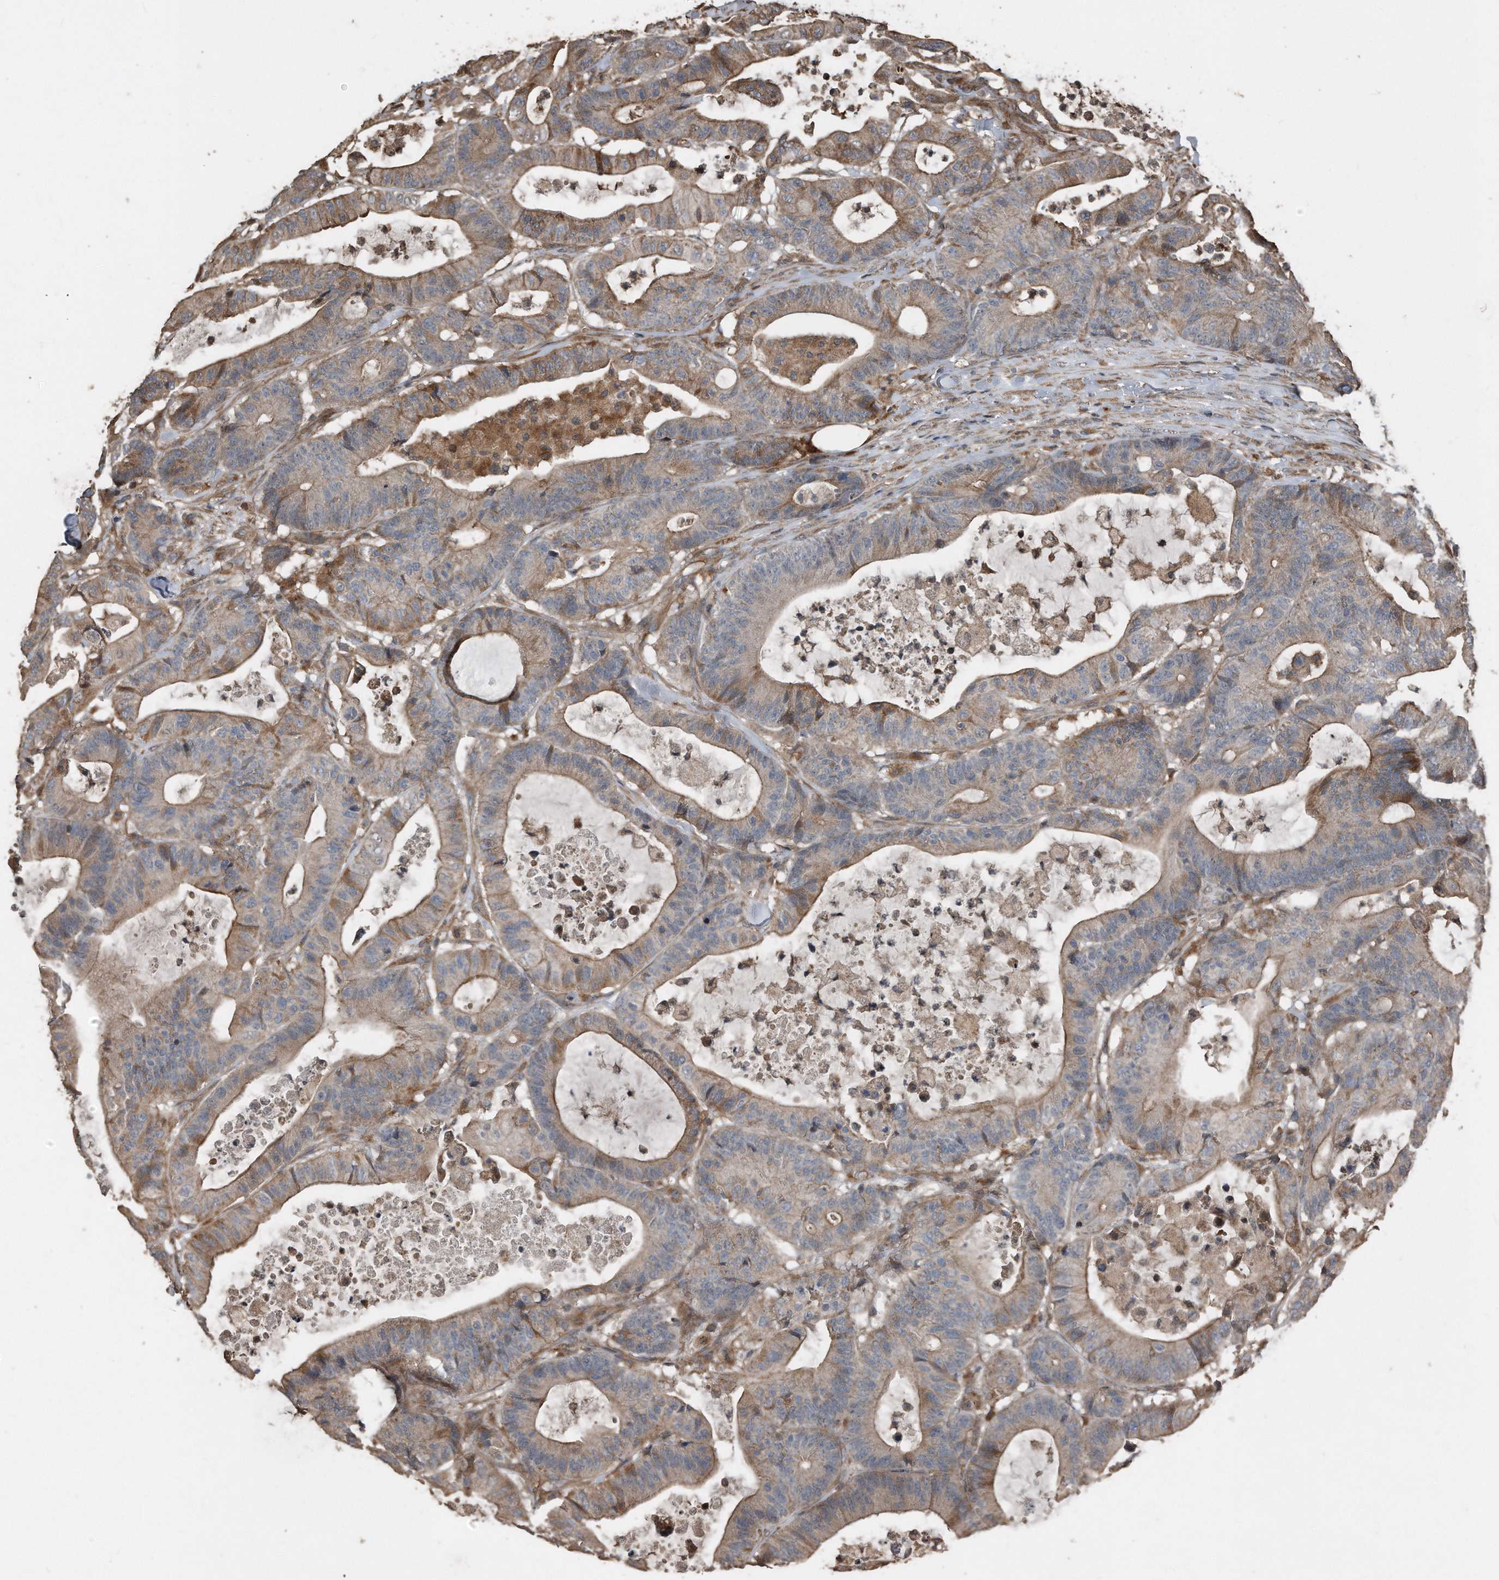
{"staining": {"intensity": "moderate", "quantity": "25%-75%", "location": "cytoplasmic/membranous"}, "tissue": "colorectal cancer", "cell_type": "Tumor cells", "image_type": "cancer", "snomed": [{"axis": "morphology", "description": "Adenocarcinoma, NOS"}, {"axis": "topography", "description": "Colon"}], "caption": "Tumor cells reveal medium levels of moderate cytoplasmic/membranous expression in about 25%-75% of cells in human adenocarcinoma (colorectal). The protein is stained brown, and the nuclei are stained in blue (DAB IHC with brightfield microscopy, high magnification).", "gene": "ANKRD10", "patient": {"sex": "female", "age": 84}}